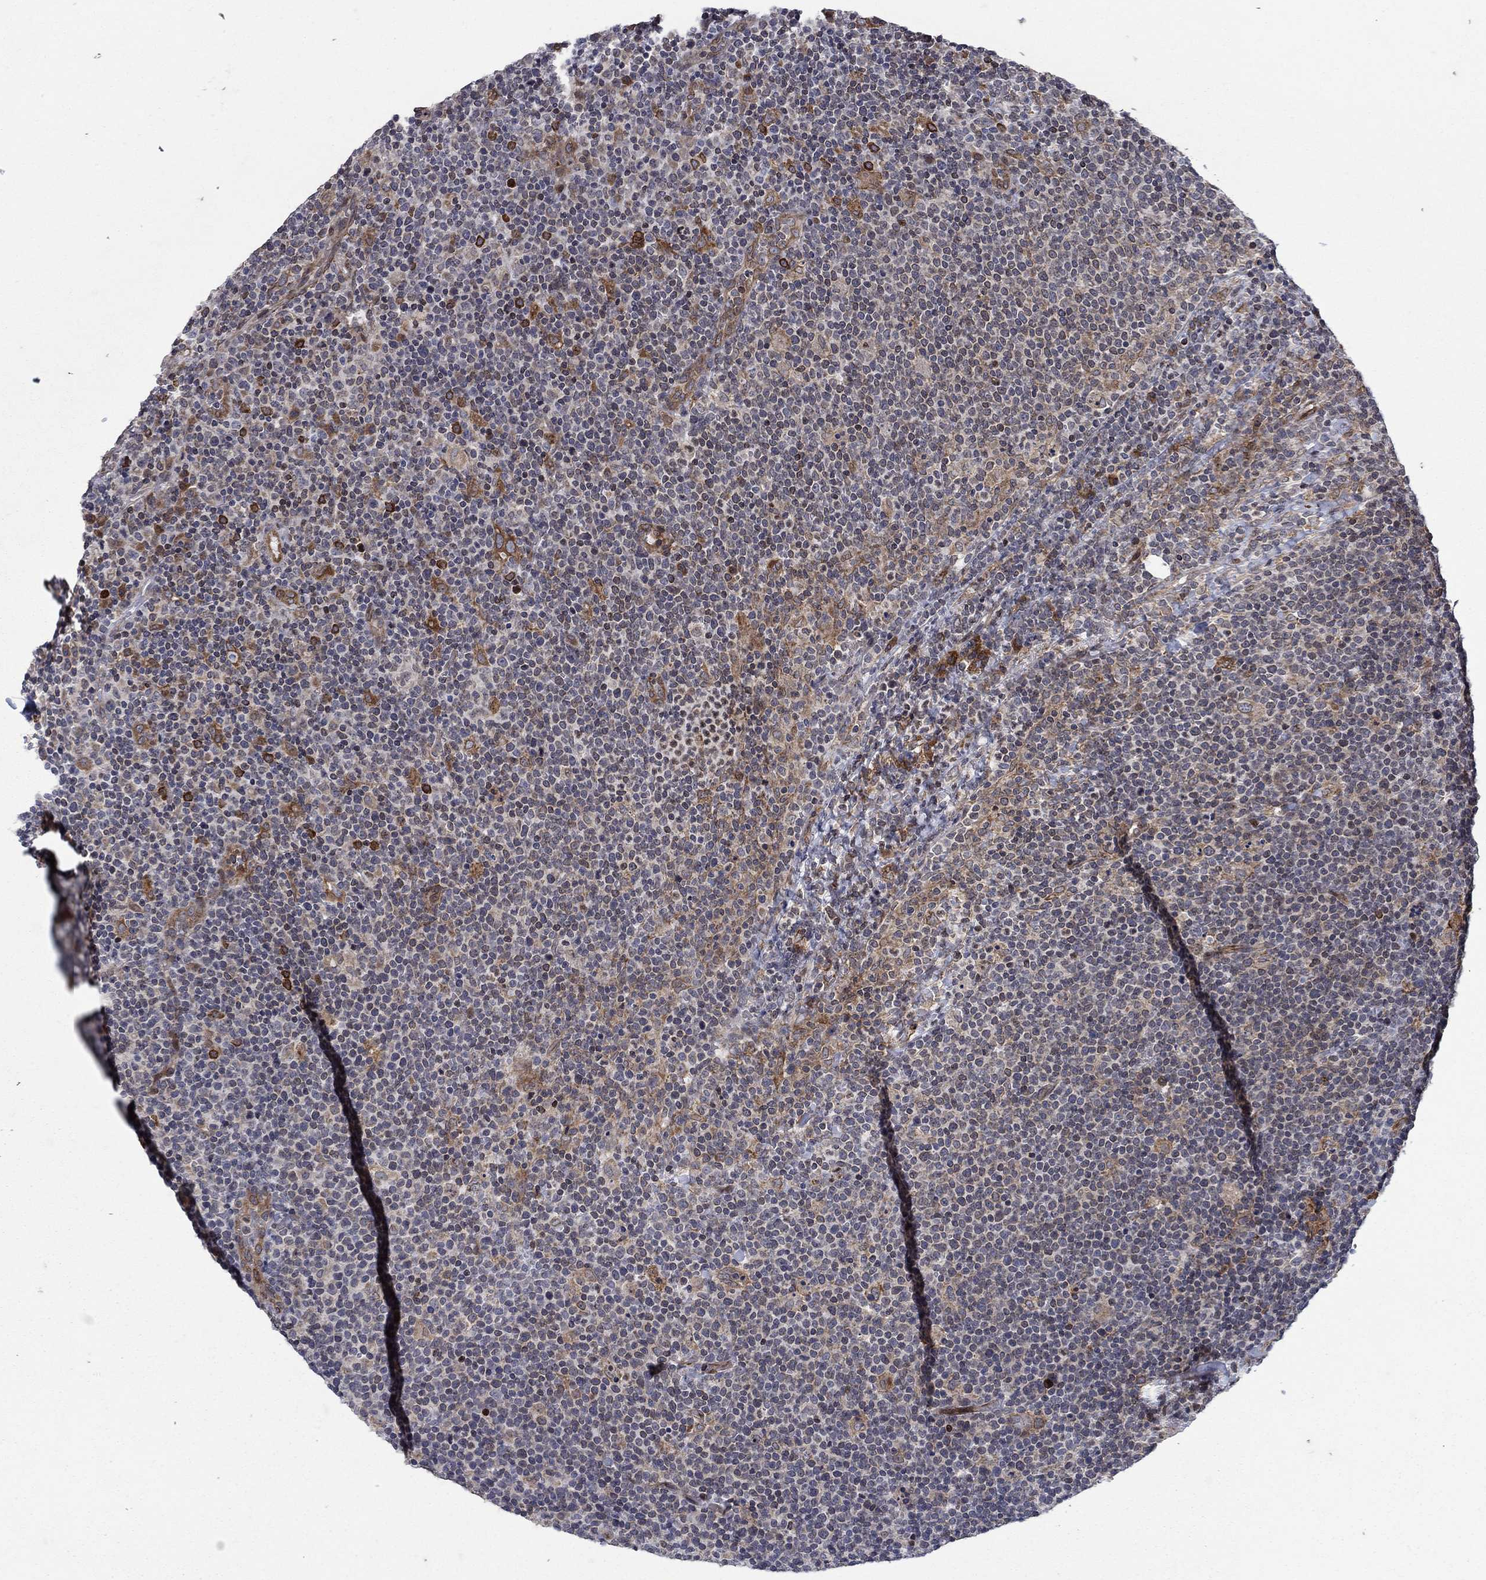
{"staining": {"intensity": "strong", "quantity": "<25%", "location": "cytoplasmic/membranous"}, "tissue": "lymphoma", "cell_type": "Tumor cells", "image_type": "cancer", "snomed": [{"axis": "morphology", "description": "Malignant lymphoma, non-Hodgkin's type, High grade"}, {"axis": "topography", "description": "Lymph node"}], "caption": "About <25% of tumor cells in human malignant lymphoma, non-Hodgkin's type (high-grade) demonstrate strong cytoplasmic/membranous protein expression as visualized by brown immunohistochemical staining.", "gene": "DHRS7", "patient": {"sex": "male", "age": 61}}